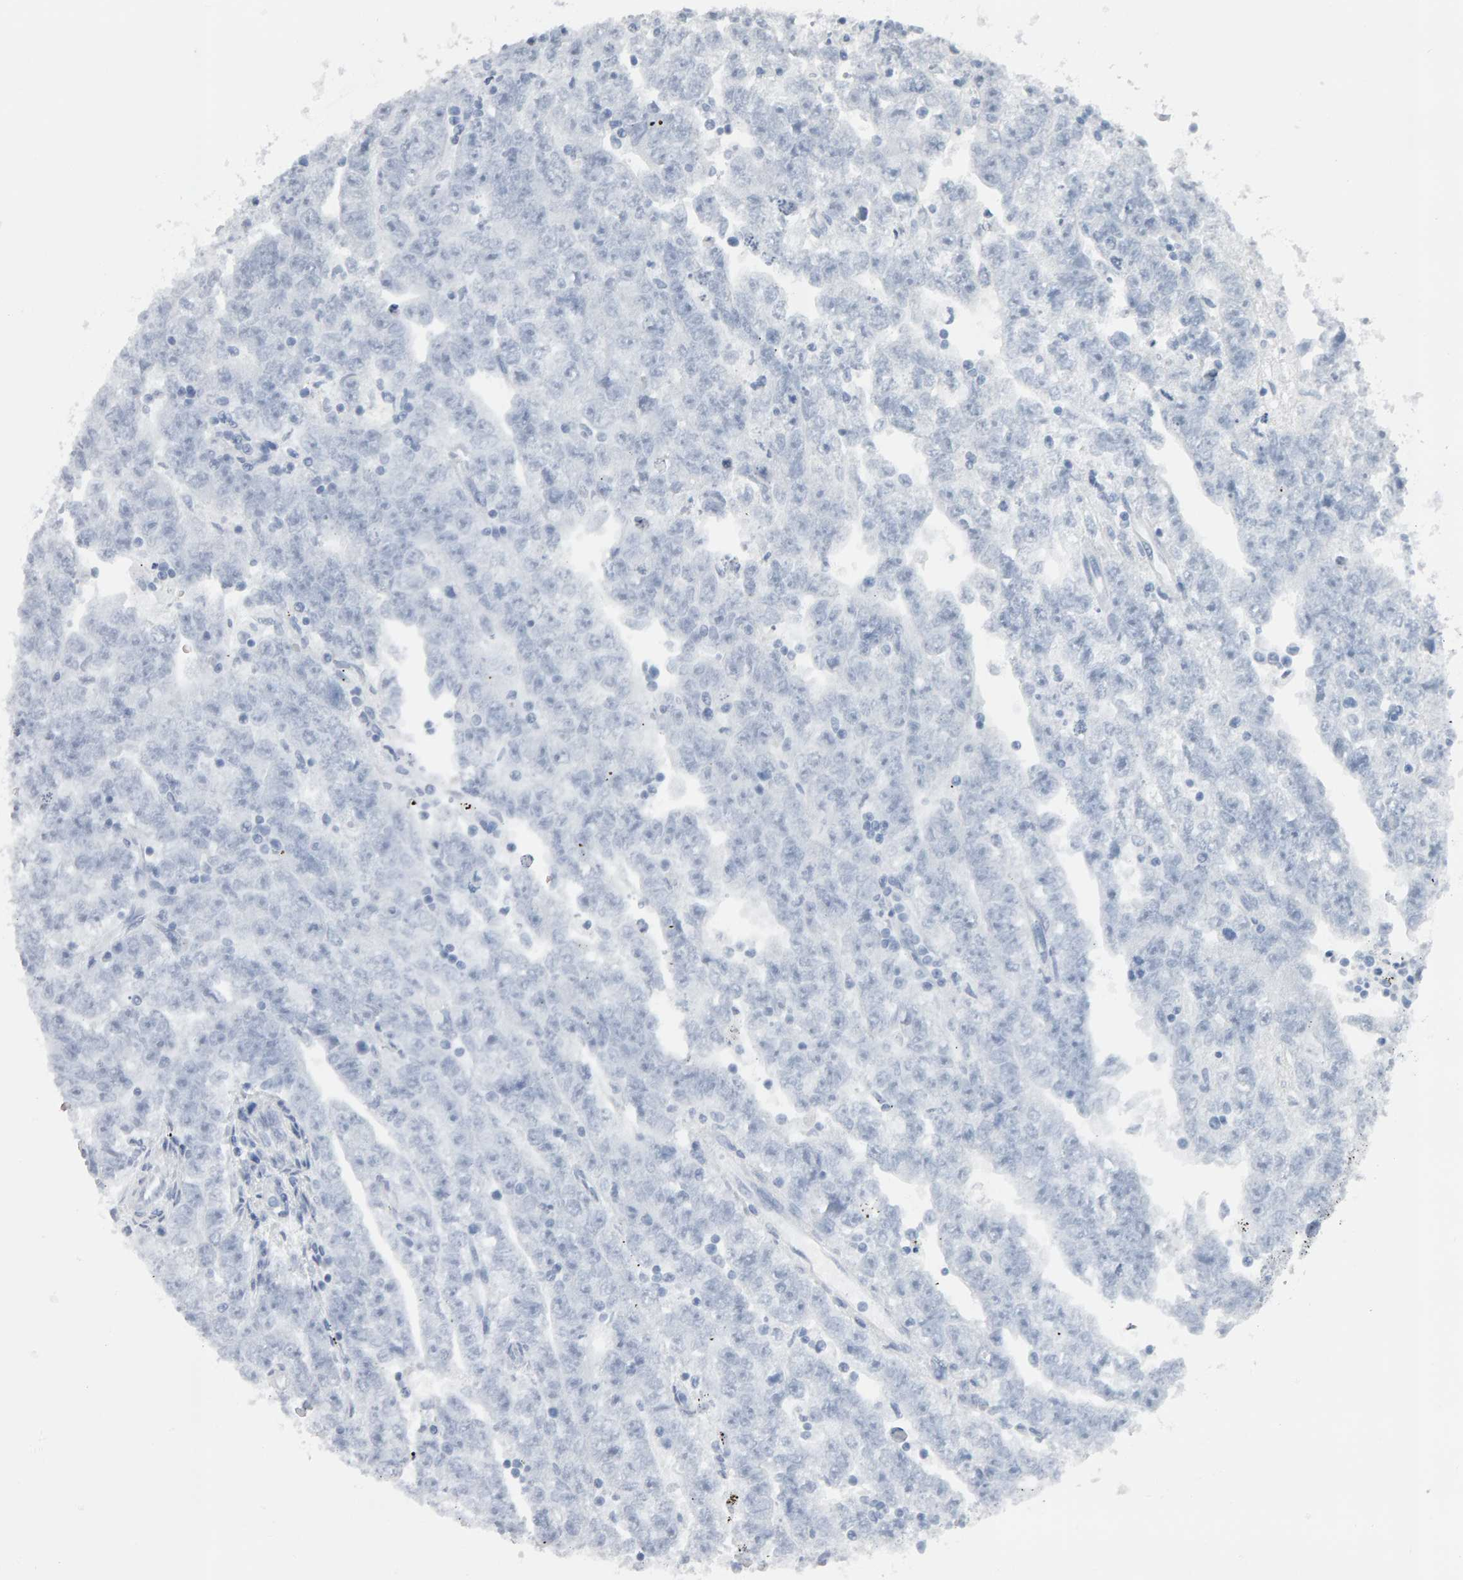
{"staining": {"intensity": "negative", "quantity": "none", "location": "none"}, "tissue": "testis cancer", "cell_type": "Tumor cells", "image_type": "cancer", "snomed": [{"axis": "morphology", "description": "Carcinoma, Embryonal, NOS"}, {"axis": "topography", "description": "Testis"}], "caption": "Protein analysis of testis cancer displays no significant staining in tumor cells.", "gene": "ADHFE1", "patient": {"sex": "male", "age": 25}}